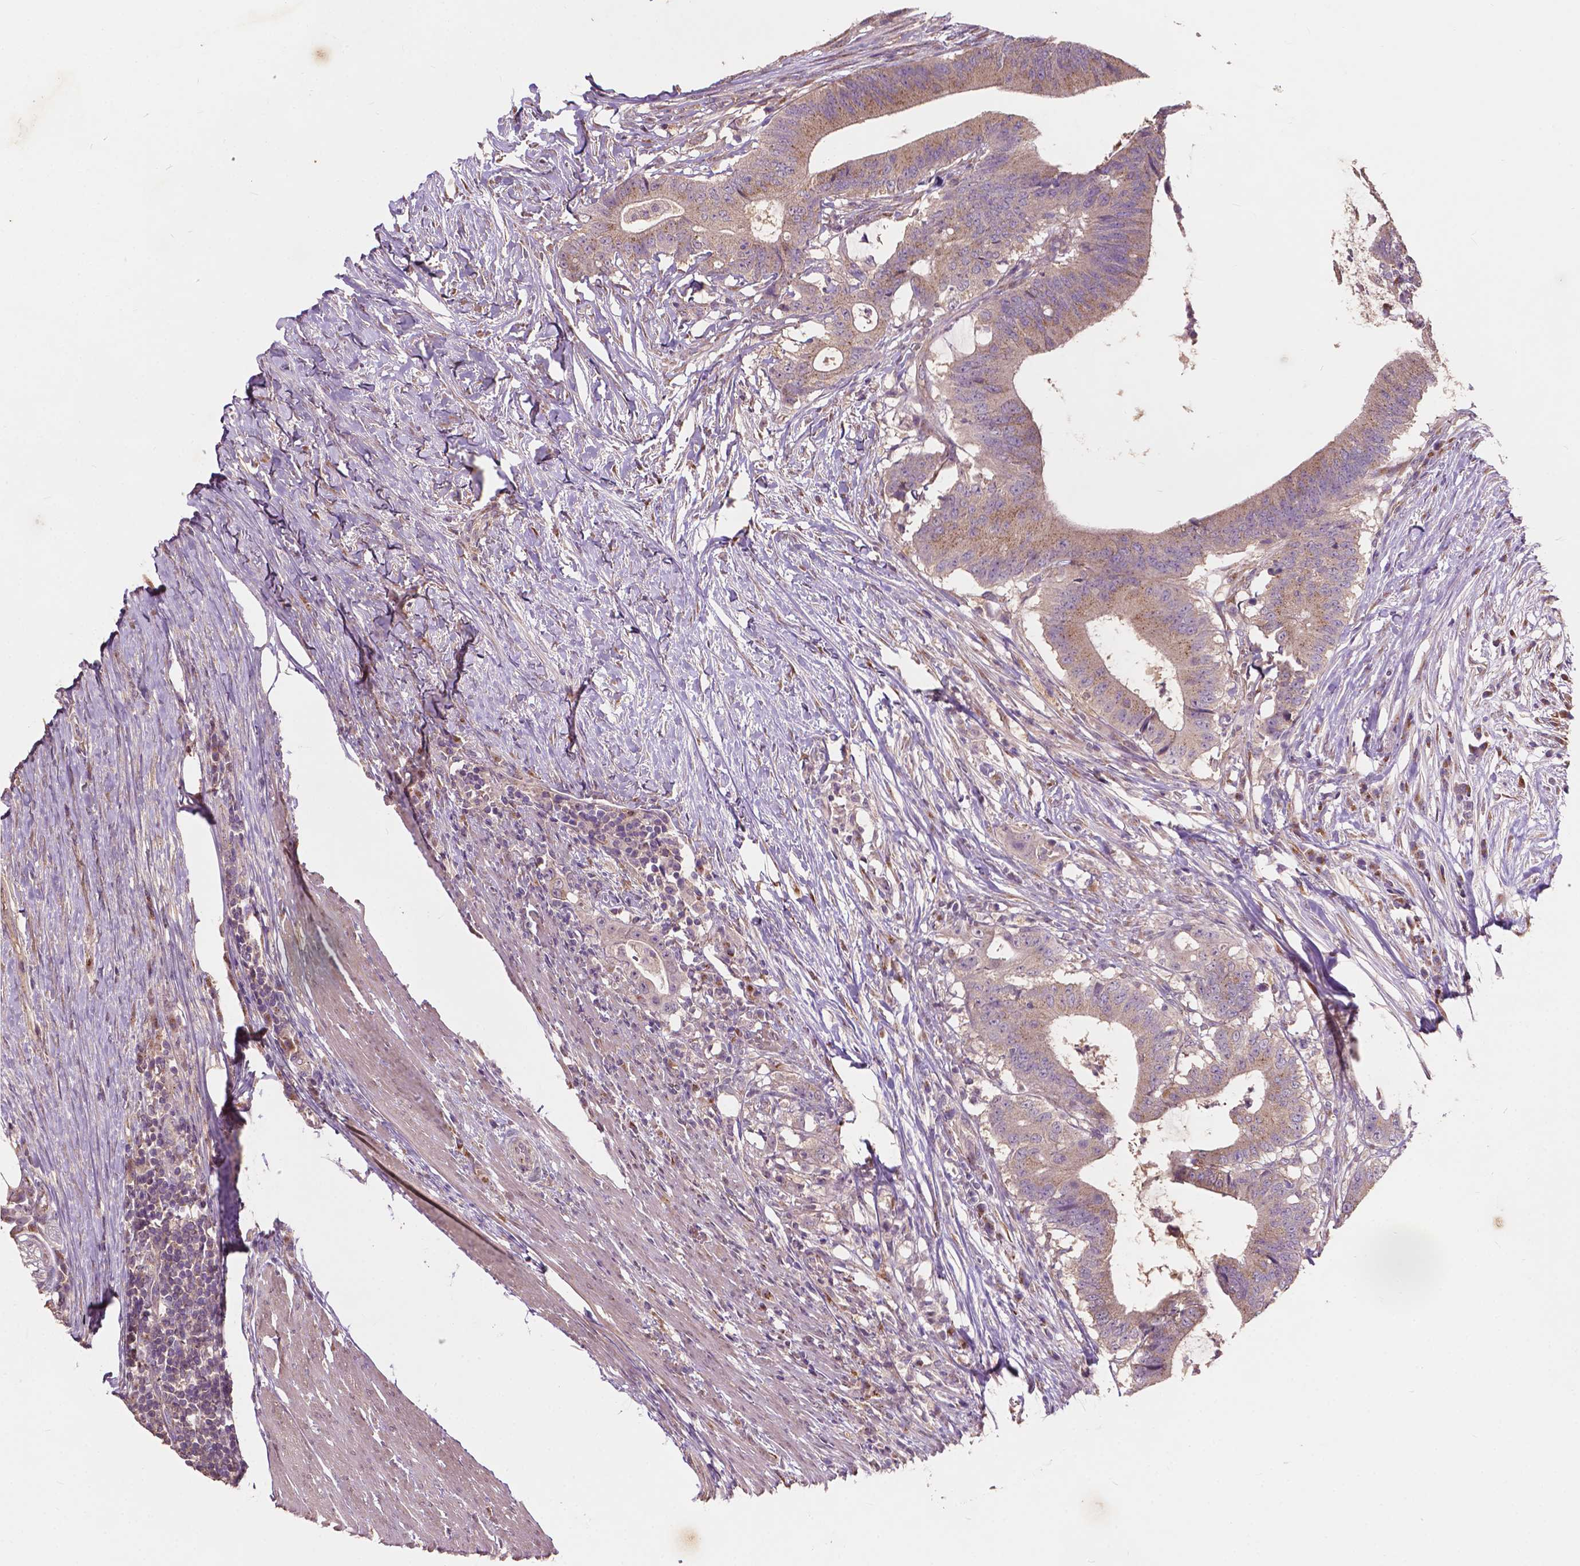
{"staining": {"intensity": "weak", "quantity": ">75%", "location": "cytoplasmic/membranous"}, "tissue": "colorectal cancer", "cell_type": "Tumor cells", "image_type": "cancer", "snomed": [{"axis": "morphology", "description": "Adenocarcinoma, NOS"}, {"axis": "topography", "description": "Colon"}], "caption": "This photomicrograph exhibits IHC staining of human adenocarcinoma (colorectal), with low weak cytoplasmic/membranous expression in approximately >75% of tumor cells.", "gene": "CHPT1", "patient": {"sex": "female", "age": 43}}